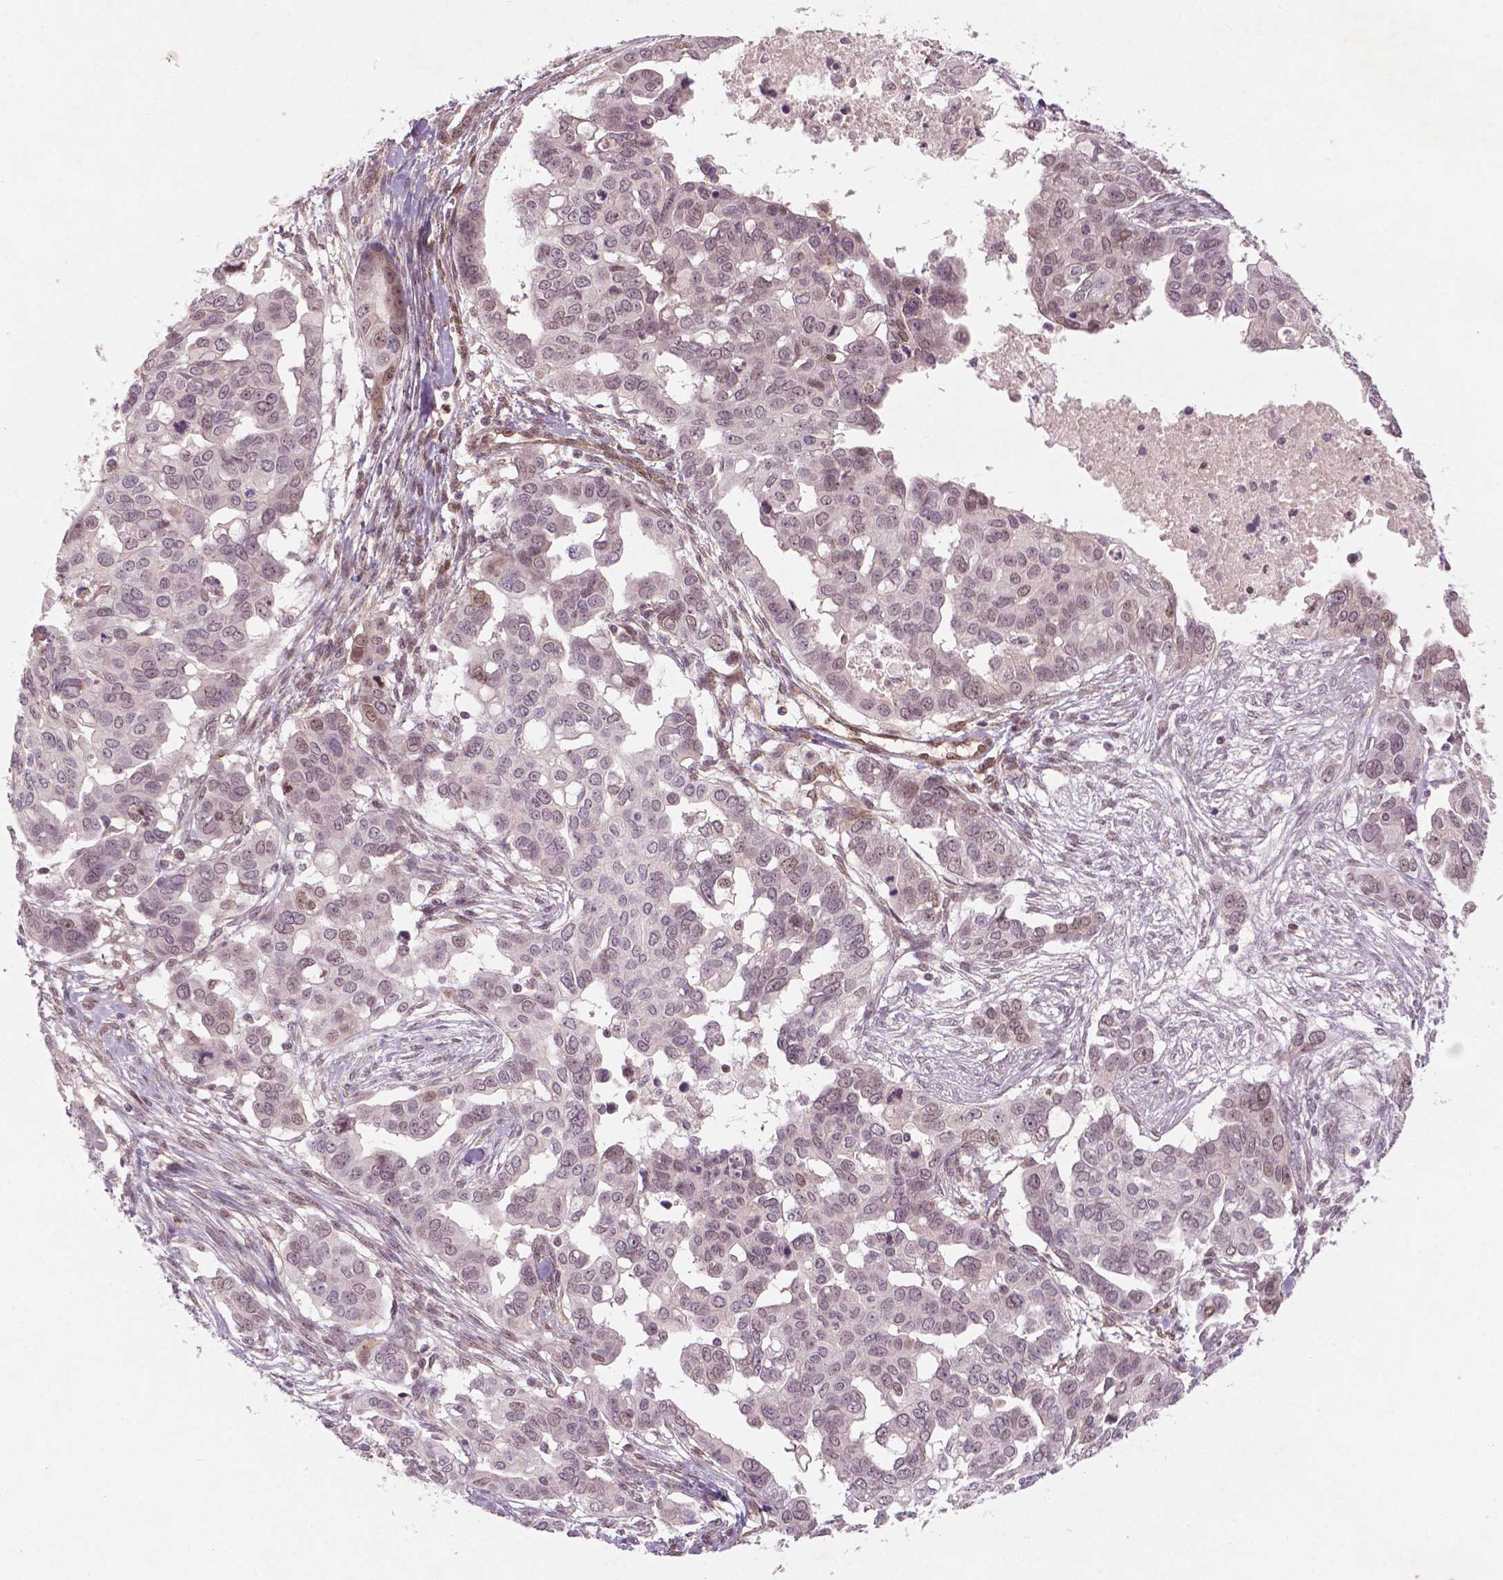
{"staining": {"intensity": "weak", "quantity": "25%-75%", "location": "nuclear"}, "tissue": "ovarian cancer", "cell_type": "Tumor cells", "image_type": "cancer", "snomed": [{"axis": "morphology", "description": "Carcinoma, endometroid"}, {"axis": "topography", "description": "Ovary"}], "caption": "Immunohistochemistry histopathology image of neoplastic tissue: ovarian cancer (endometroid carcinoma) stained using immunohistochemistry (IHC) shows low levels of weak protein expression localized specifically in the nuclear of tumor cells, appearing as a nuclear brown color.", "gene": "NFAT5", "patient": {"sex": "female", "age": 78}}